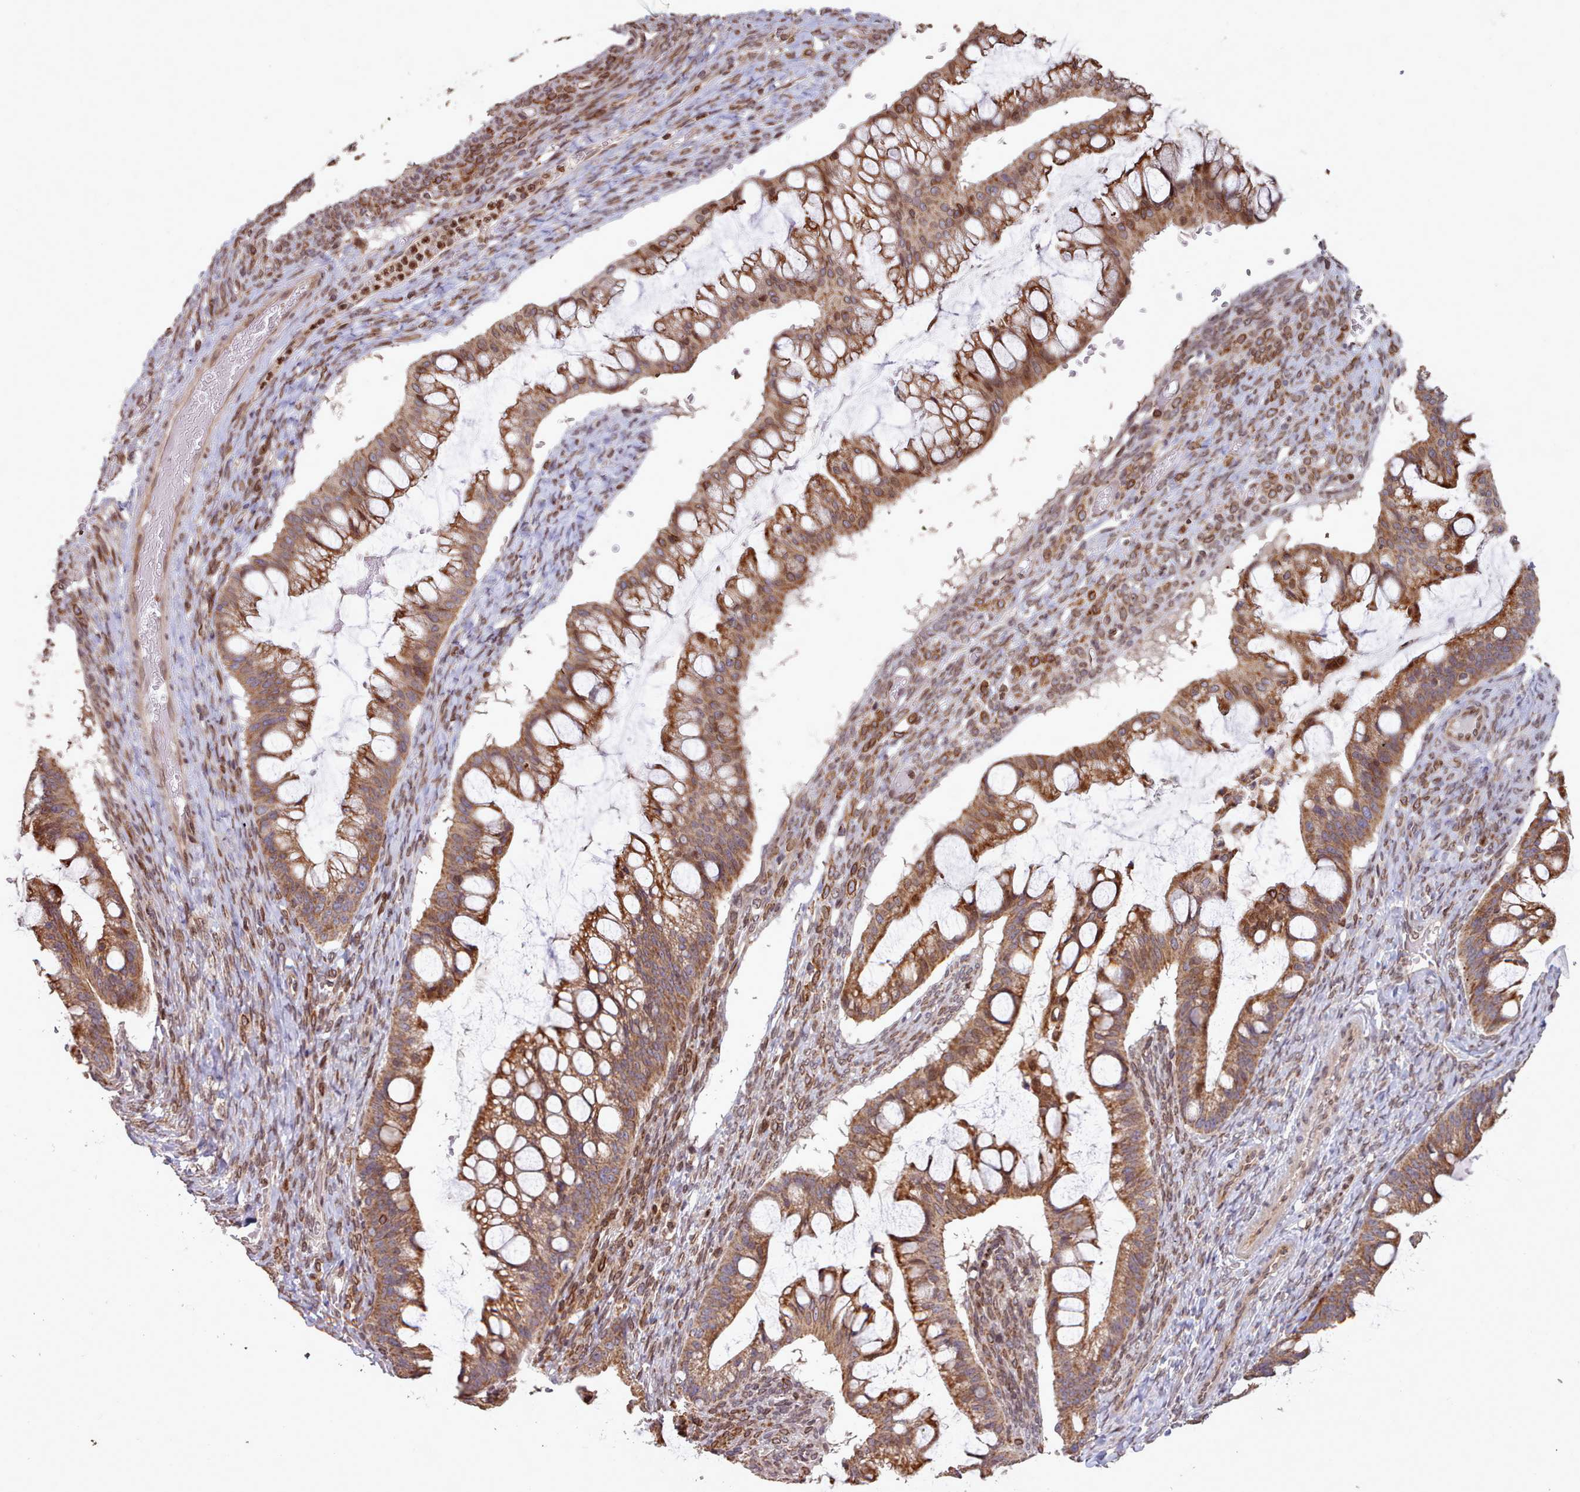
{"staining": {"intensity": "moderate", "quantity": ">75%", "location": "cytoplasmic/membranous,nuclear"}, "tissue": "ovarian cancer", "cell_type": "Tumor cells", "image_type": "cancer", "snomed": [{"axis": "morphology", "description": "Cystadenocarcinoma, mucinous, NOS"}, {"axis": "topography", "description": "Ovary"}], "caption": "Moderate cytoplasmic/membranous and nuclear positivity is present in approximately >75% of tumor cells in mucinous cystadenocarcinoma (ovarian).", "gene": "TOR1AIP1", "patient": {"sex": "female", "age": 73}}